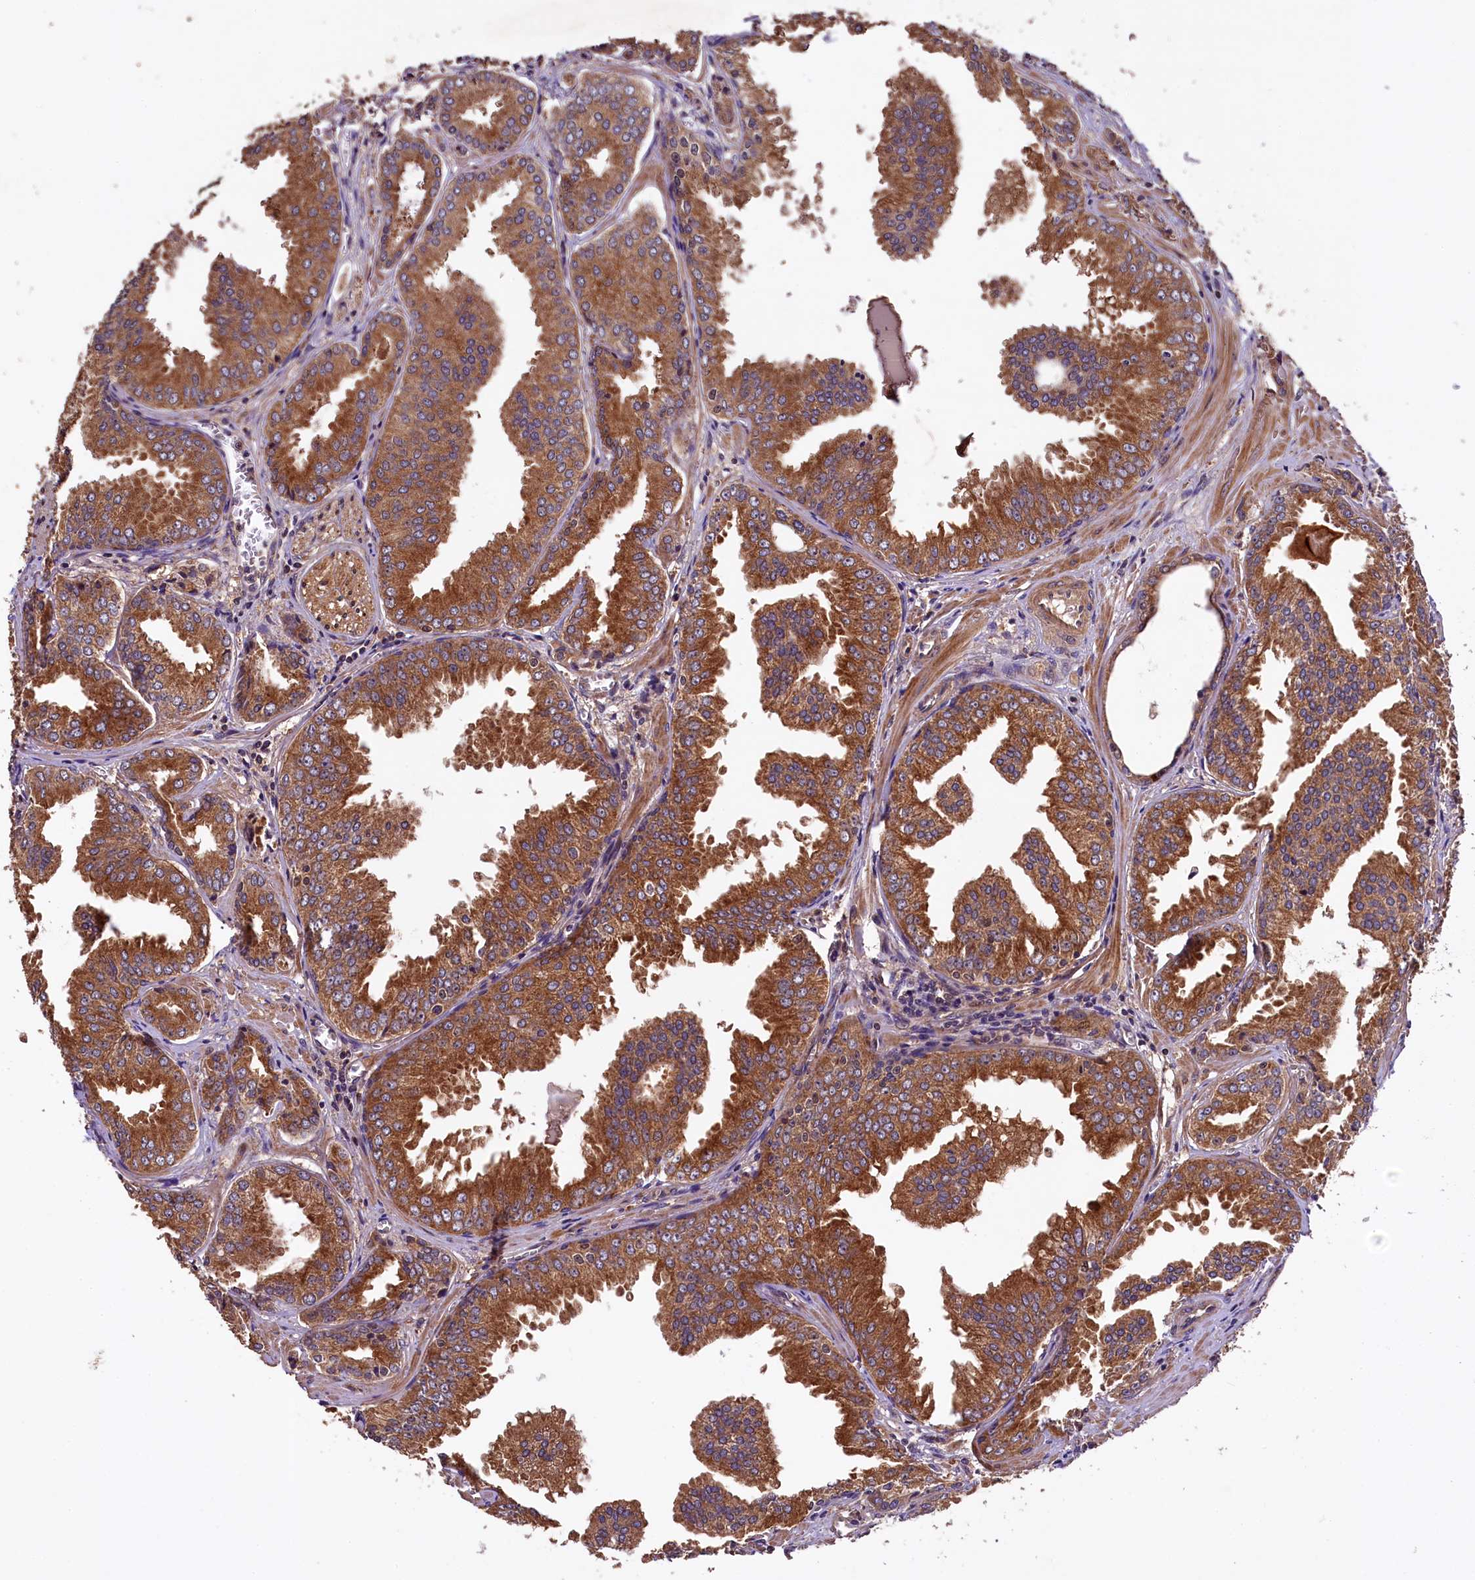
{"staining": {"intensity": "strong", "quantity": ">75%", "location": "cytoplasmic/membranous"}, "tissue": "prostate cancer", "cell_type": "Tumor cells", "image_type": "cancer", "snomed": [{"axis": "morphology", "description": "Adenocarcinoma, Low grade"}, {"axis": "topography", "description": "Prostate"}], "caption": "The immunohistochemical stain shows strong cytoplasmic/membranous staining in tumor cells of prostate cancer tissue.", "gene": "KLC2", "patient": {"sex": "male", "age": 67}}